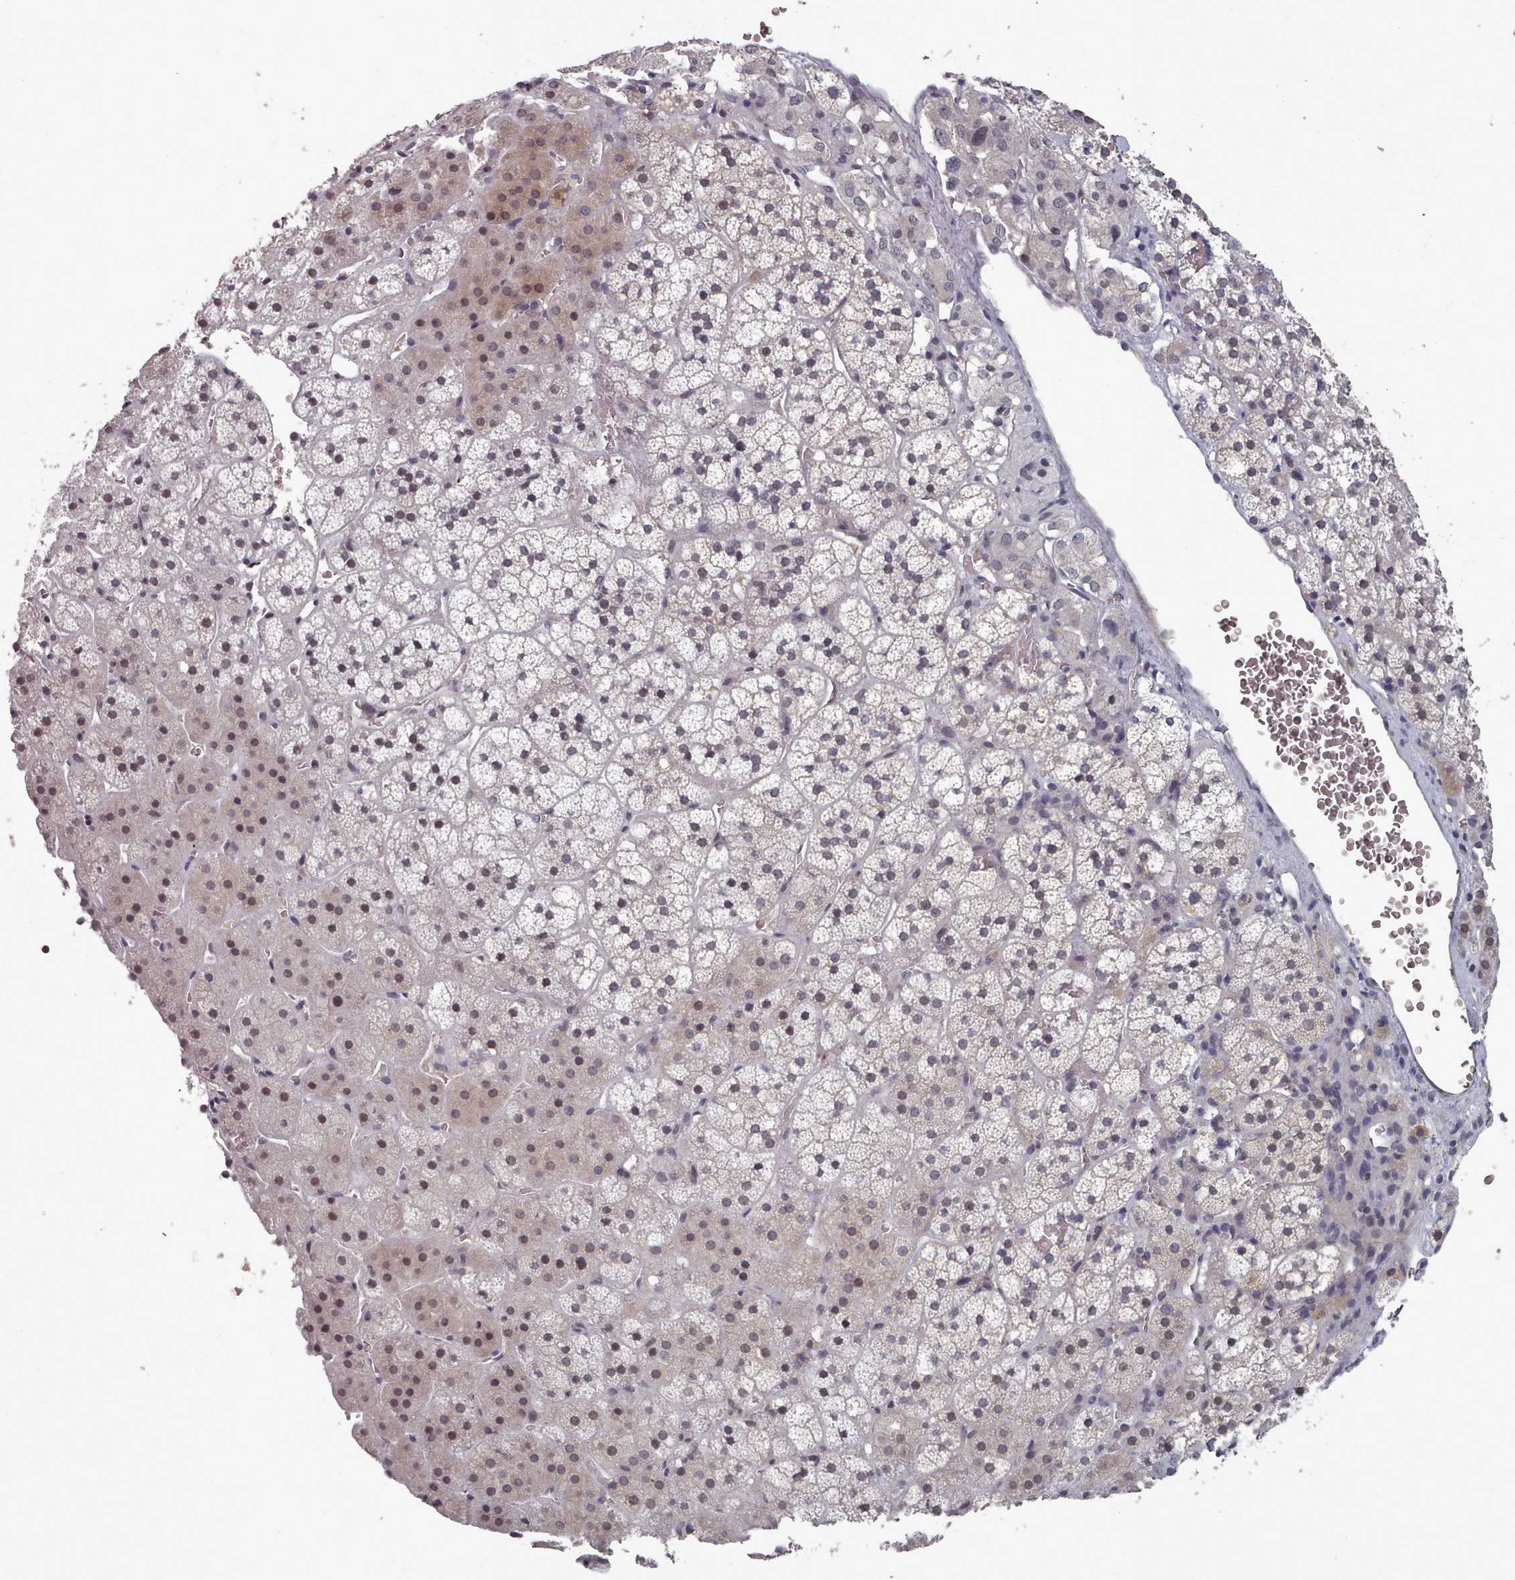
{"staining": {"intensity": "weak", "quantity": "25%-75%", "location": "cytoplasmic/membranous,nuclear"}, "tissue": "adrenal gland", "cell_type": "Glandular cells", "image_type": "normal", "snomed": [{"axis": "morphology", "description": "Normal tissue, NOS"}, {"axis": "topography", "description": "Adrenal gland"}], "caption": "DAB (3,3'-diaminobenzidine) immunohistochemical staining of unremarkable adrenal gland displays weak cytoplasmic/membranous,nuclear protein staining in approximately 25%-75% of glandular cells. The protein of interest is shown in brown color, while the nuclei are stained blue.", "gene": "HYAL3", "patient": {"sex": "female", "age": 44}}